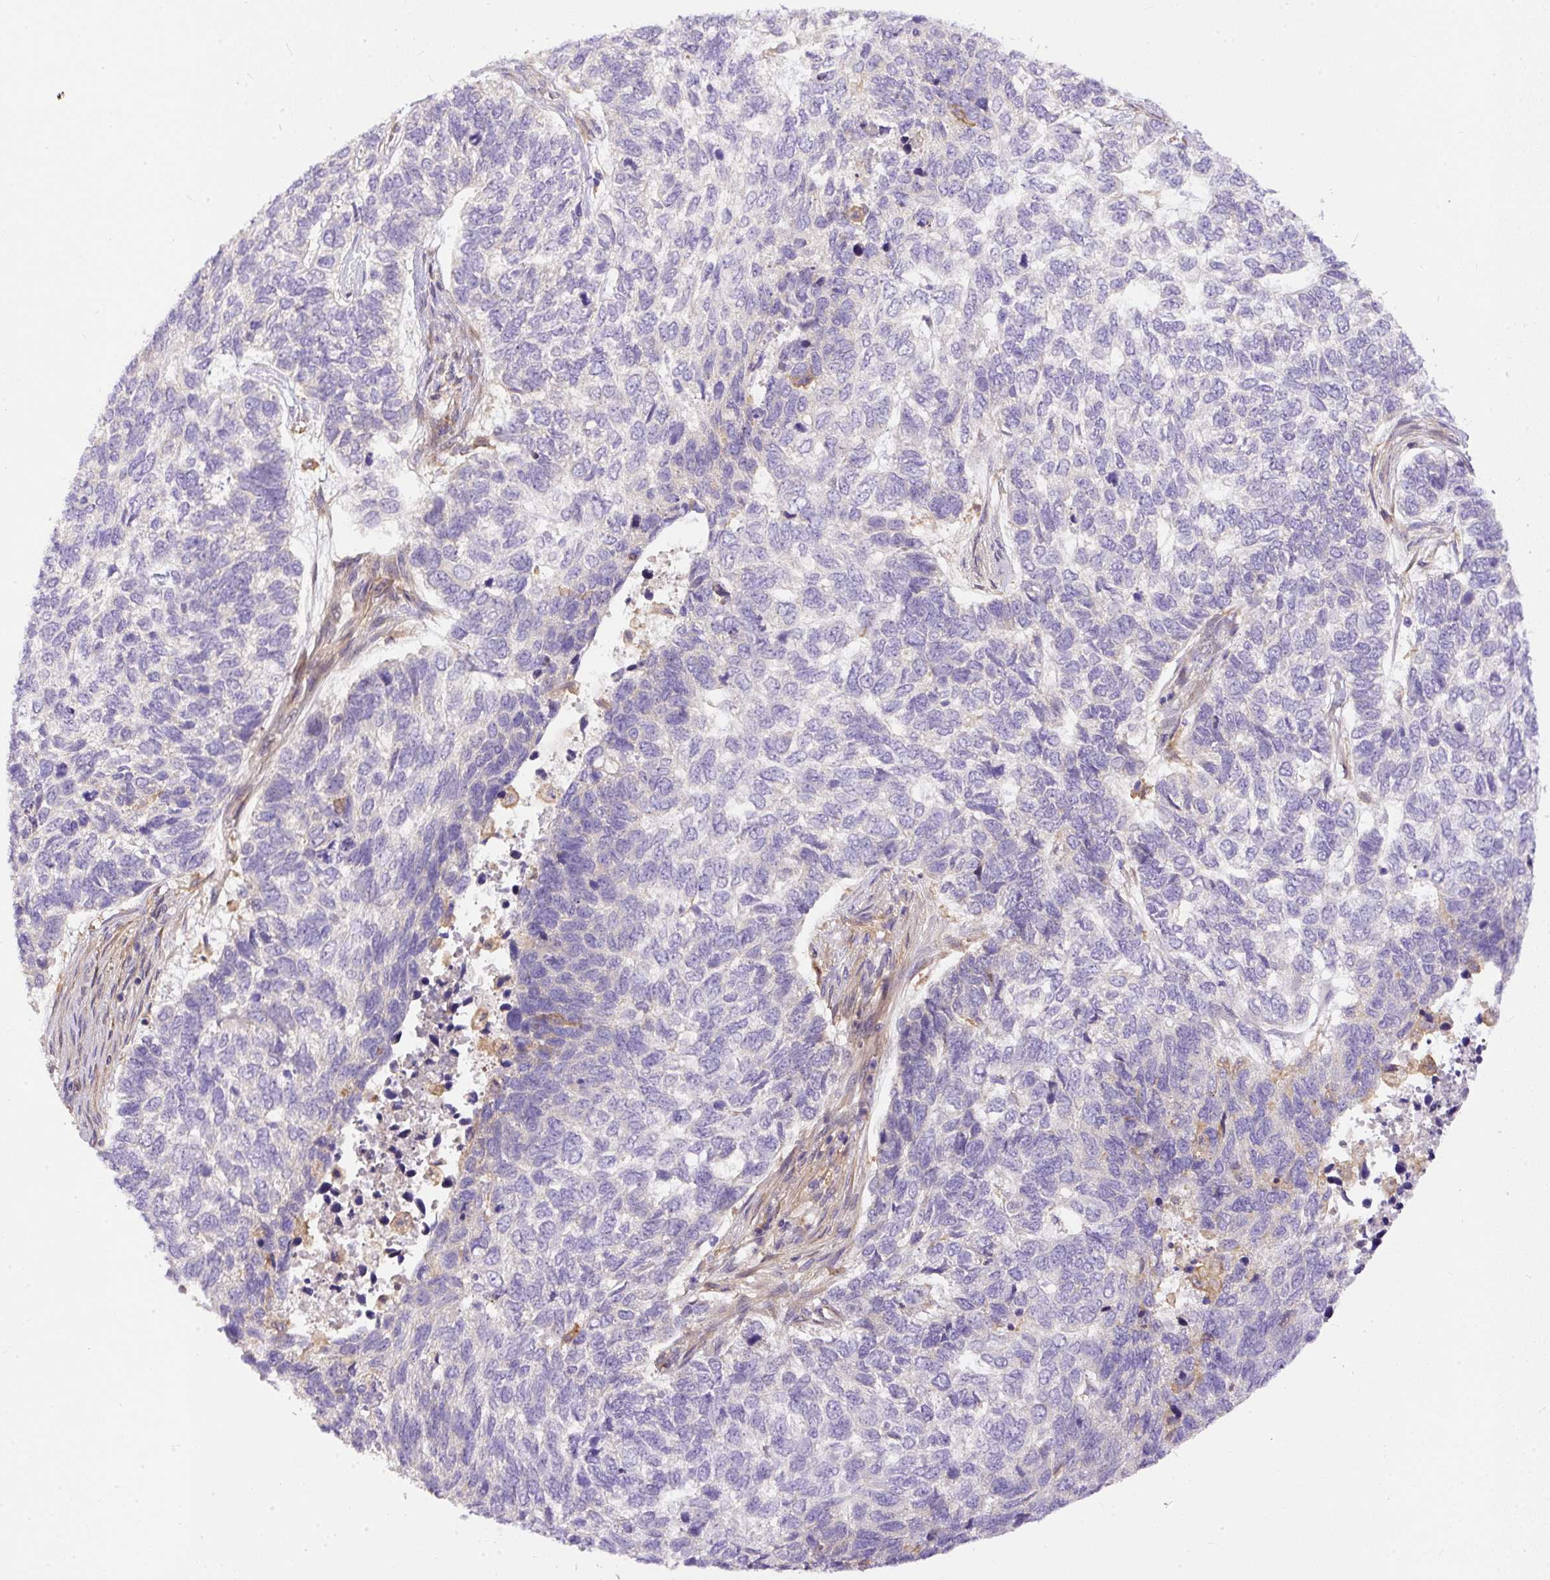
{"staining": {"intensity": "negative", "quantity": "none", "location": "none"}, "tissue": "skin cancer", "cell_type": "Tumor cells", "image_type": "cancer", "snomed": [{"axis": "morphology", "description": "Basal cell carcinoma"}, {"axis": "topography", "description": "Skin"}], "caption": "The photomicrograph reveals no staining of tumor cells in skin cancer.", "gene": "DAPK1", "patient": {"sex": "female", "age": 65}}